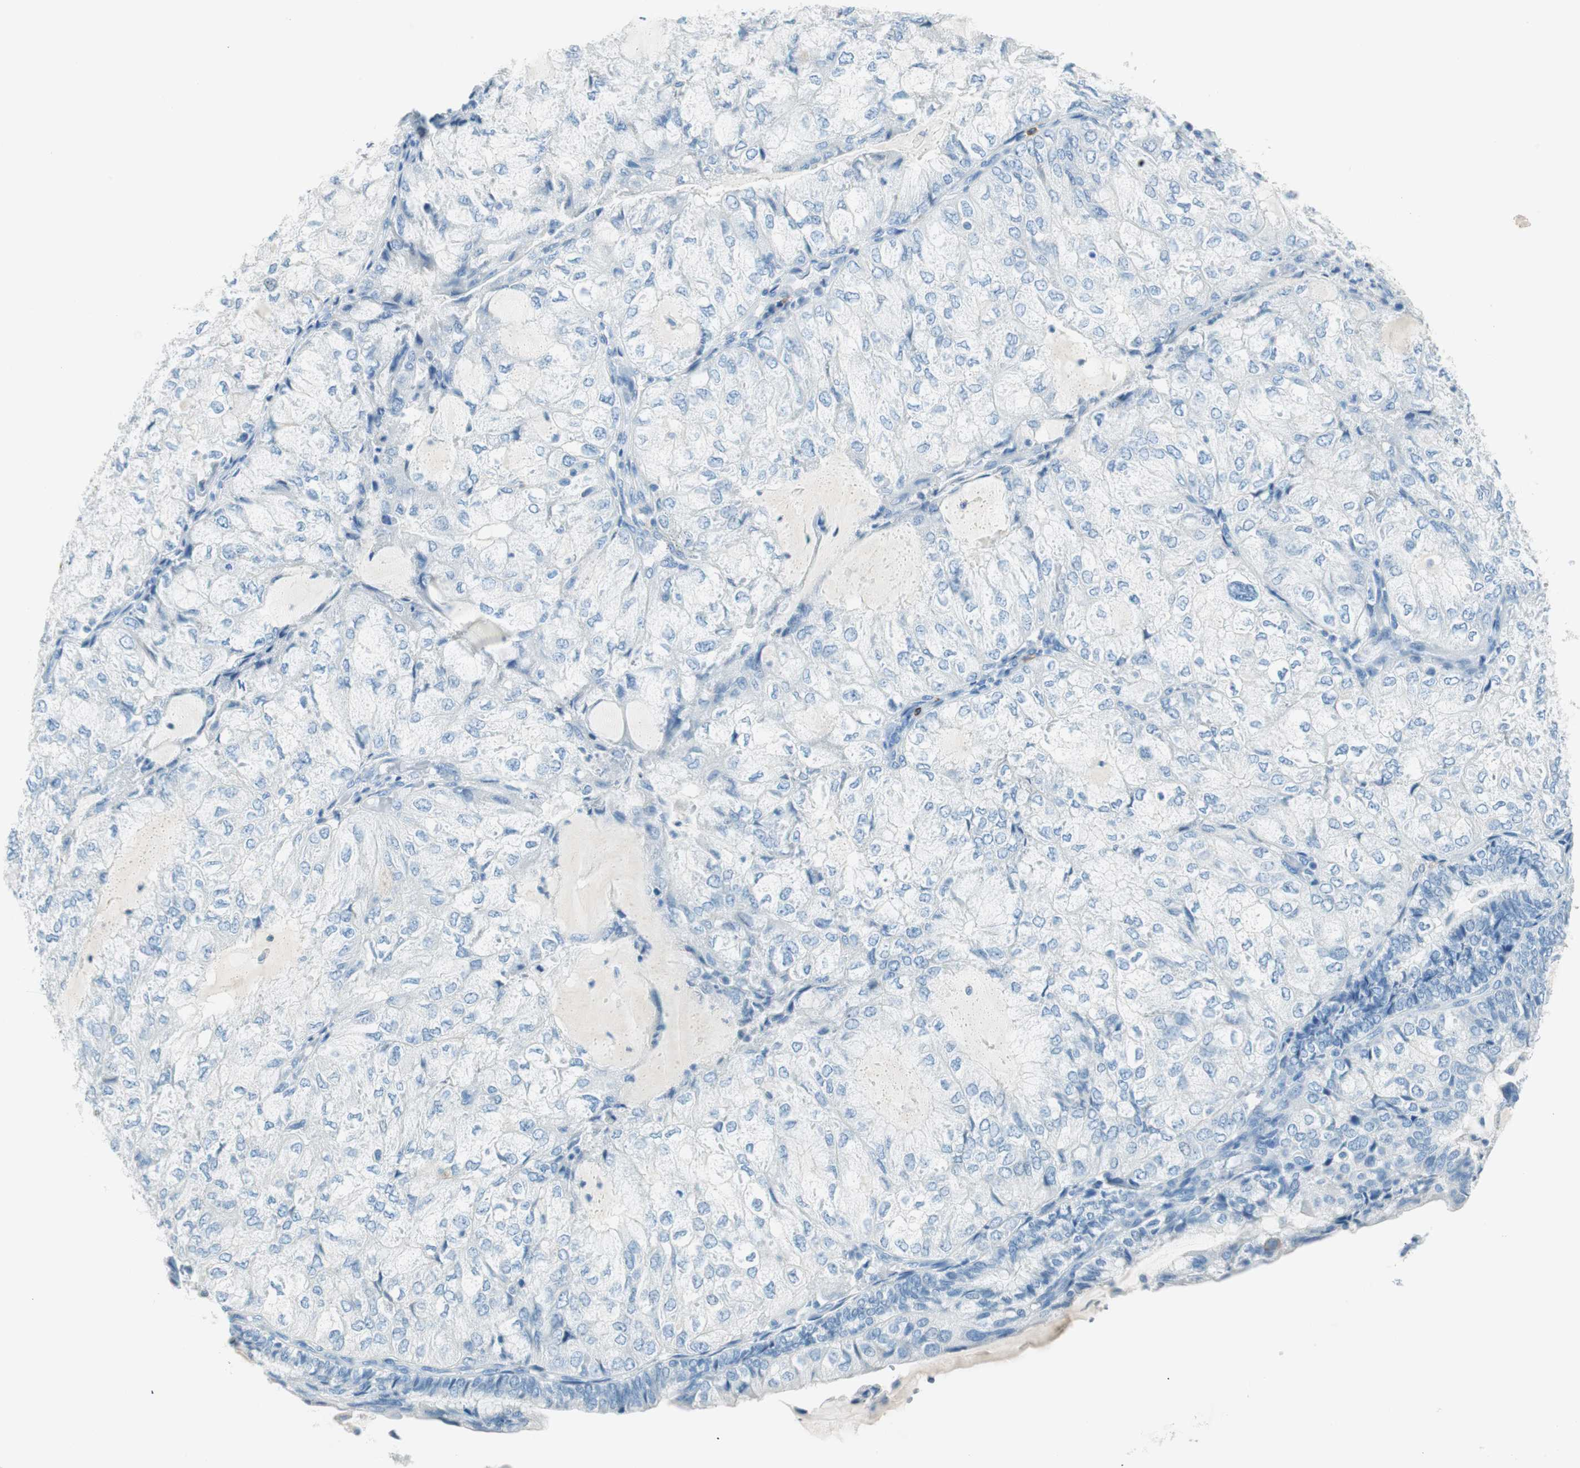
{"staining": {"intensity": "negative", "quantity": "none", "location": "none"}, "tissue": "endometrial cancer", "cell_type": "Tumor cells", "image_type": "cancer", "snomed": [{"axis": "morphology", "description": "Adenocarcinoma, NOS"}, {"axis": "topography", "description": "Endometrium"}], "caption": "DAB (3,3'-diaminobenzidine) immunohistochemical staining of endometrial cancer reveals no significant positivity in tumor cells. Nuclei are stained in blue.", "gene": "TNFRSF13C", "patient": {"sex": "female", "age": 81}}